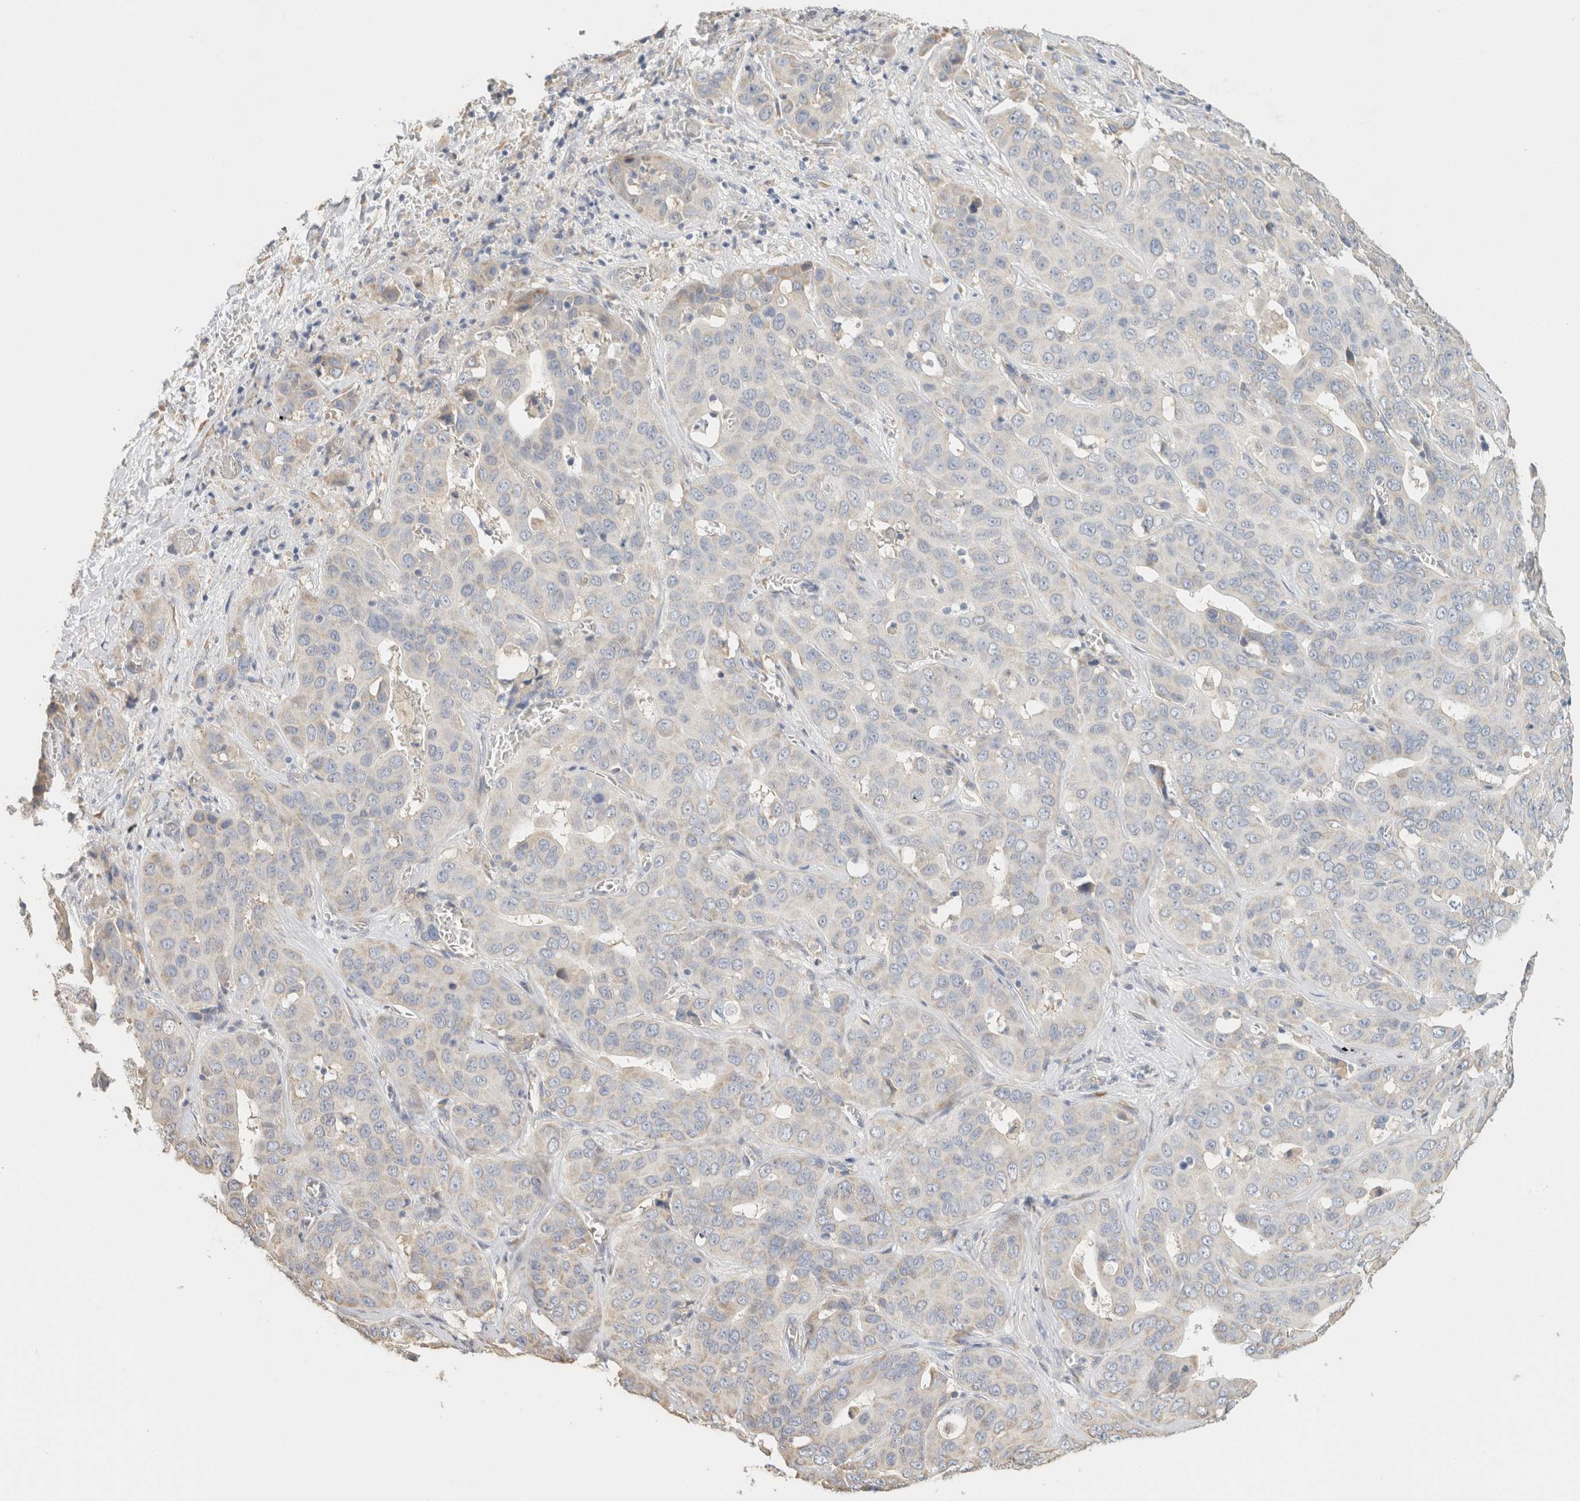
{"staining": {"intensity": "negative", "quantity": "none", "location": "none"}, "tissue": "liver cancer", "cell_type": "Tumor cells", "image_type": "cancer", "snomed": [{"axis": "morphology", "description": "Cholangiocarcinoma"}, {"axis": "topography", "description": "Liver"}], "caption": "Liver cancer (cholangiocarcinoma) was stained to show a protein in brown. There is no significant positivity in tumor cells. (Immunohistochemistry, brightfield microscopy, high magnification).", "gene": "NEFM", "patient": {"sex": "female", "age": 52}}